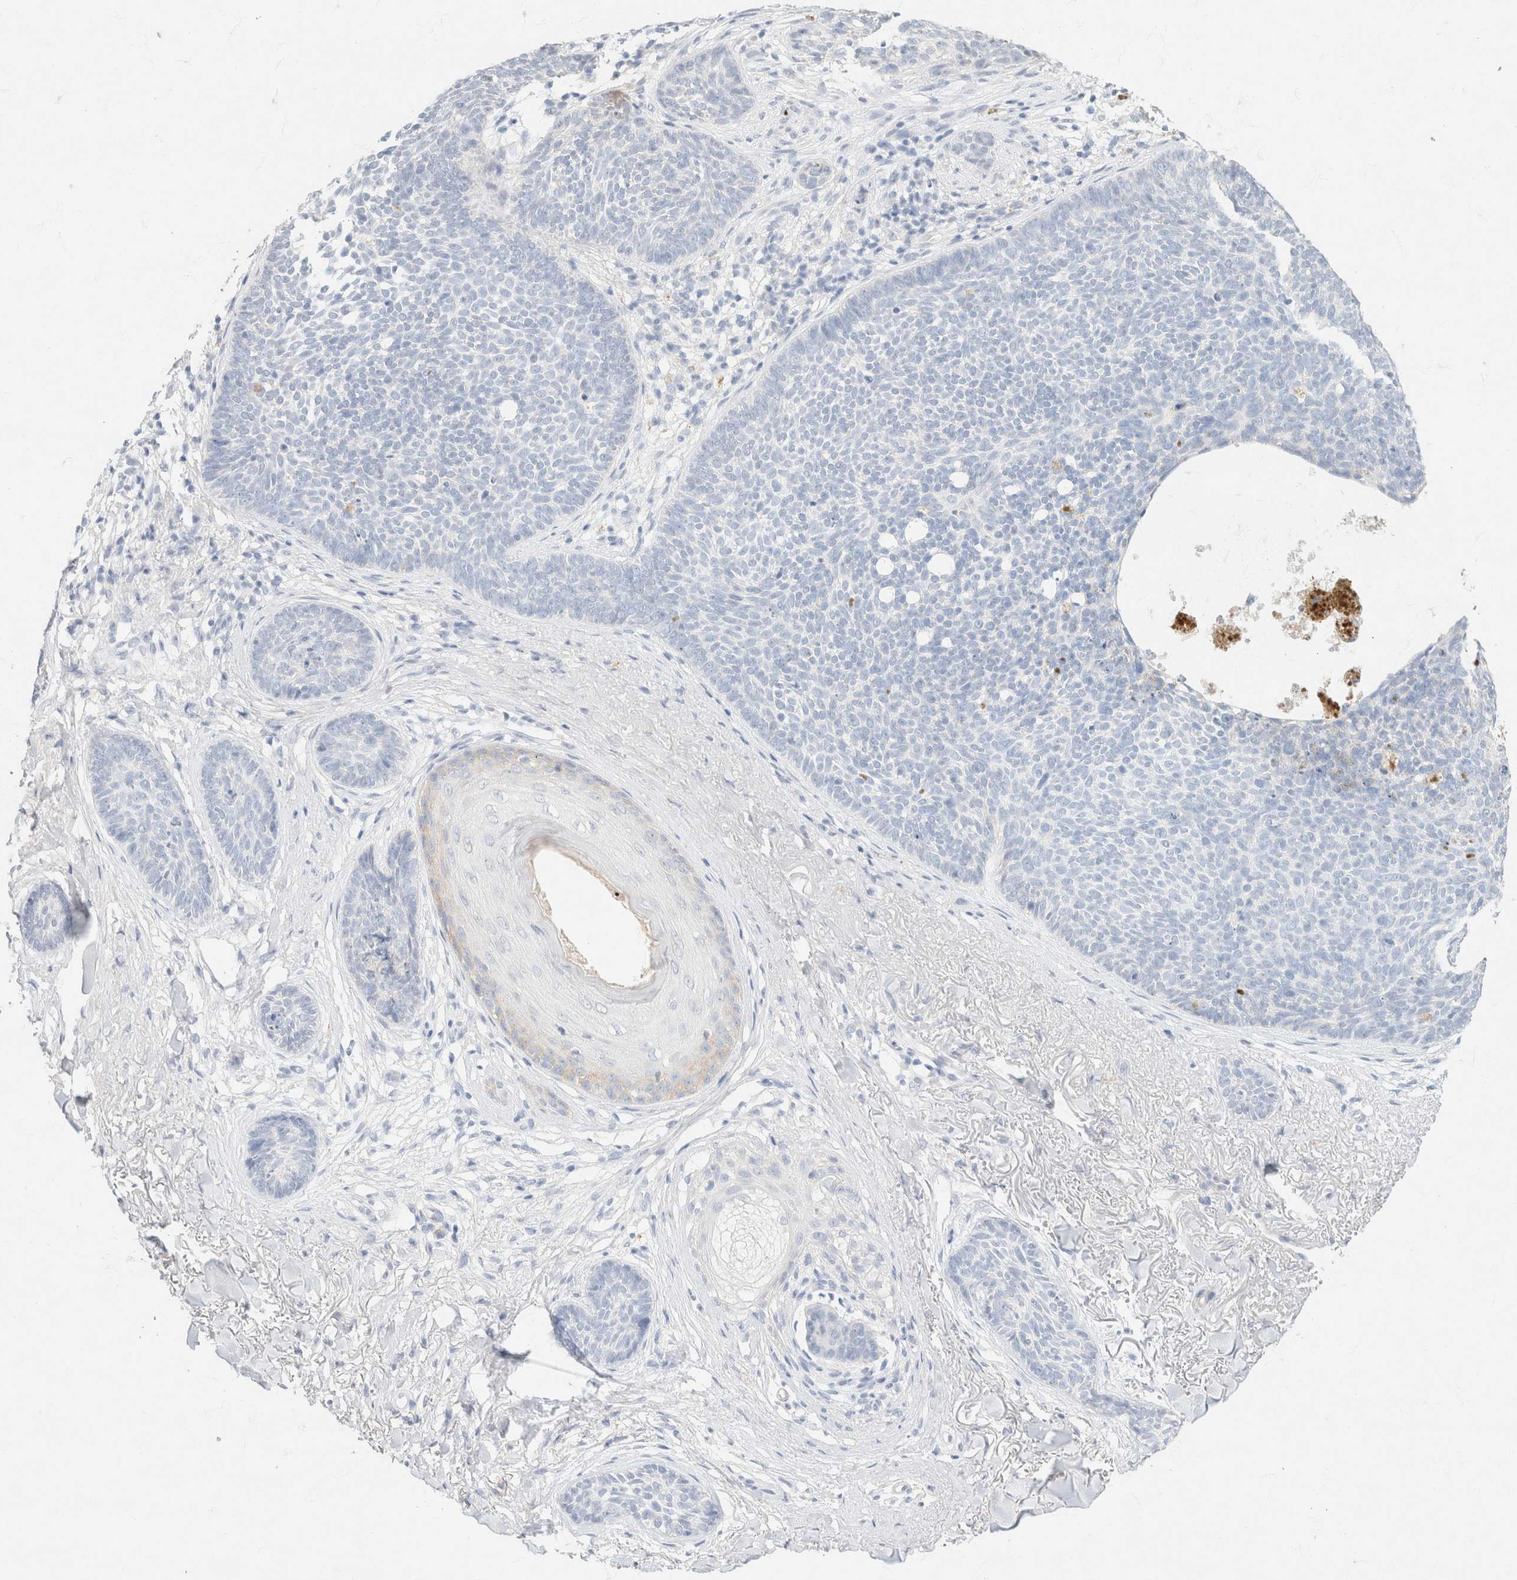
{"staining": {"intensity": "negative", "quantity": "none", "location": "none"}, "tissue": "skin cancer", "cell_type": "Tumor cells", "image_type": "cancer", "snomed": [{"axis": "morphology", "description": "Basal cell carcinoma"}, {"axis": "topography", "description": "Skin"}], "caption": "An image of human skin basal cell carcinoma is negative for staining in tumor cells.", "gene": "CA12", "patient": {"sex": "female", "age": 70}}